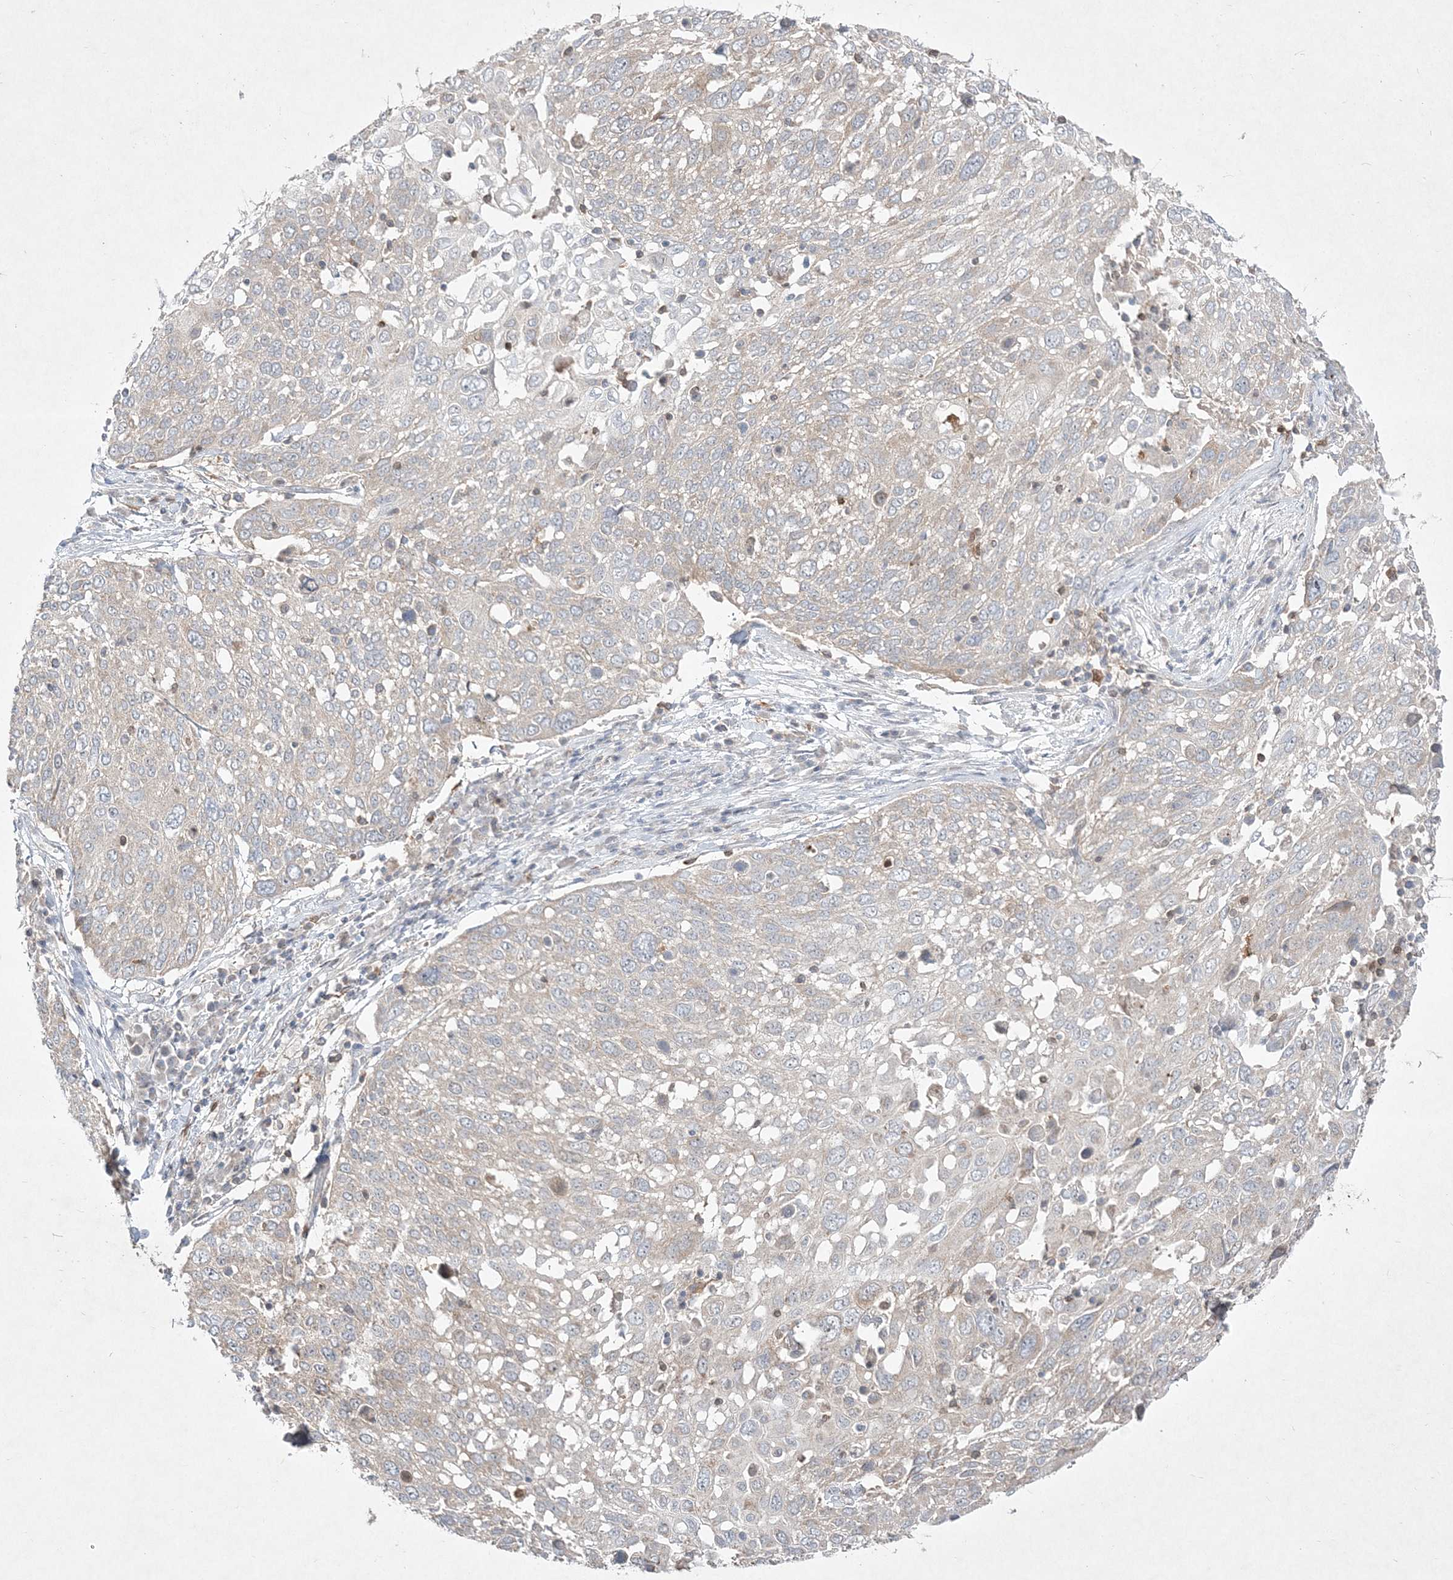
{"staining": {"intensity": "weak", "quantity": "<25%", "location": "cytoplasmic/membranous"}, "tissue": "lung cancer", "cell_type": "Tumor cells", "image_type": "cancer", "snomed": [{"axis": "morphology", "description": "Squamous cell carcinoma, NOS"}, {"axis": "topography", "description": "Lung"}], "caption": "Immunohistochemistry image of squamous cell carcinoma (lung) stained for a protein (brown), which exhibits no positivity in tumor cells.", "gene": "CLNK", "patient": {"sex": "male", "age": 65}}